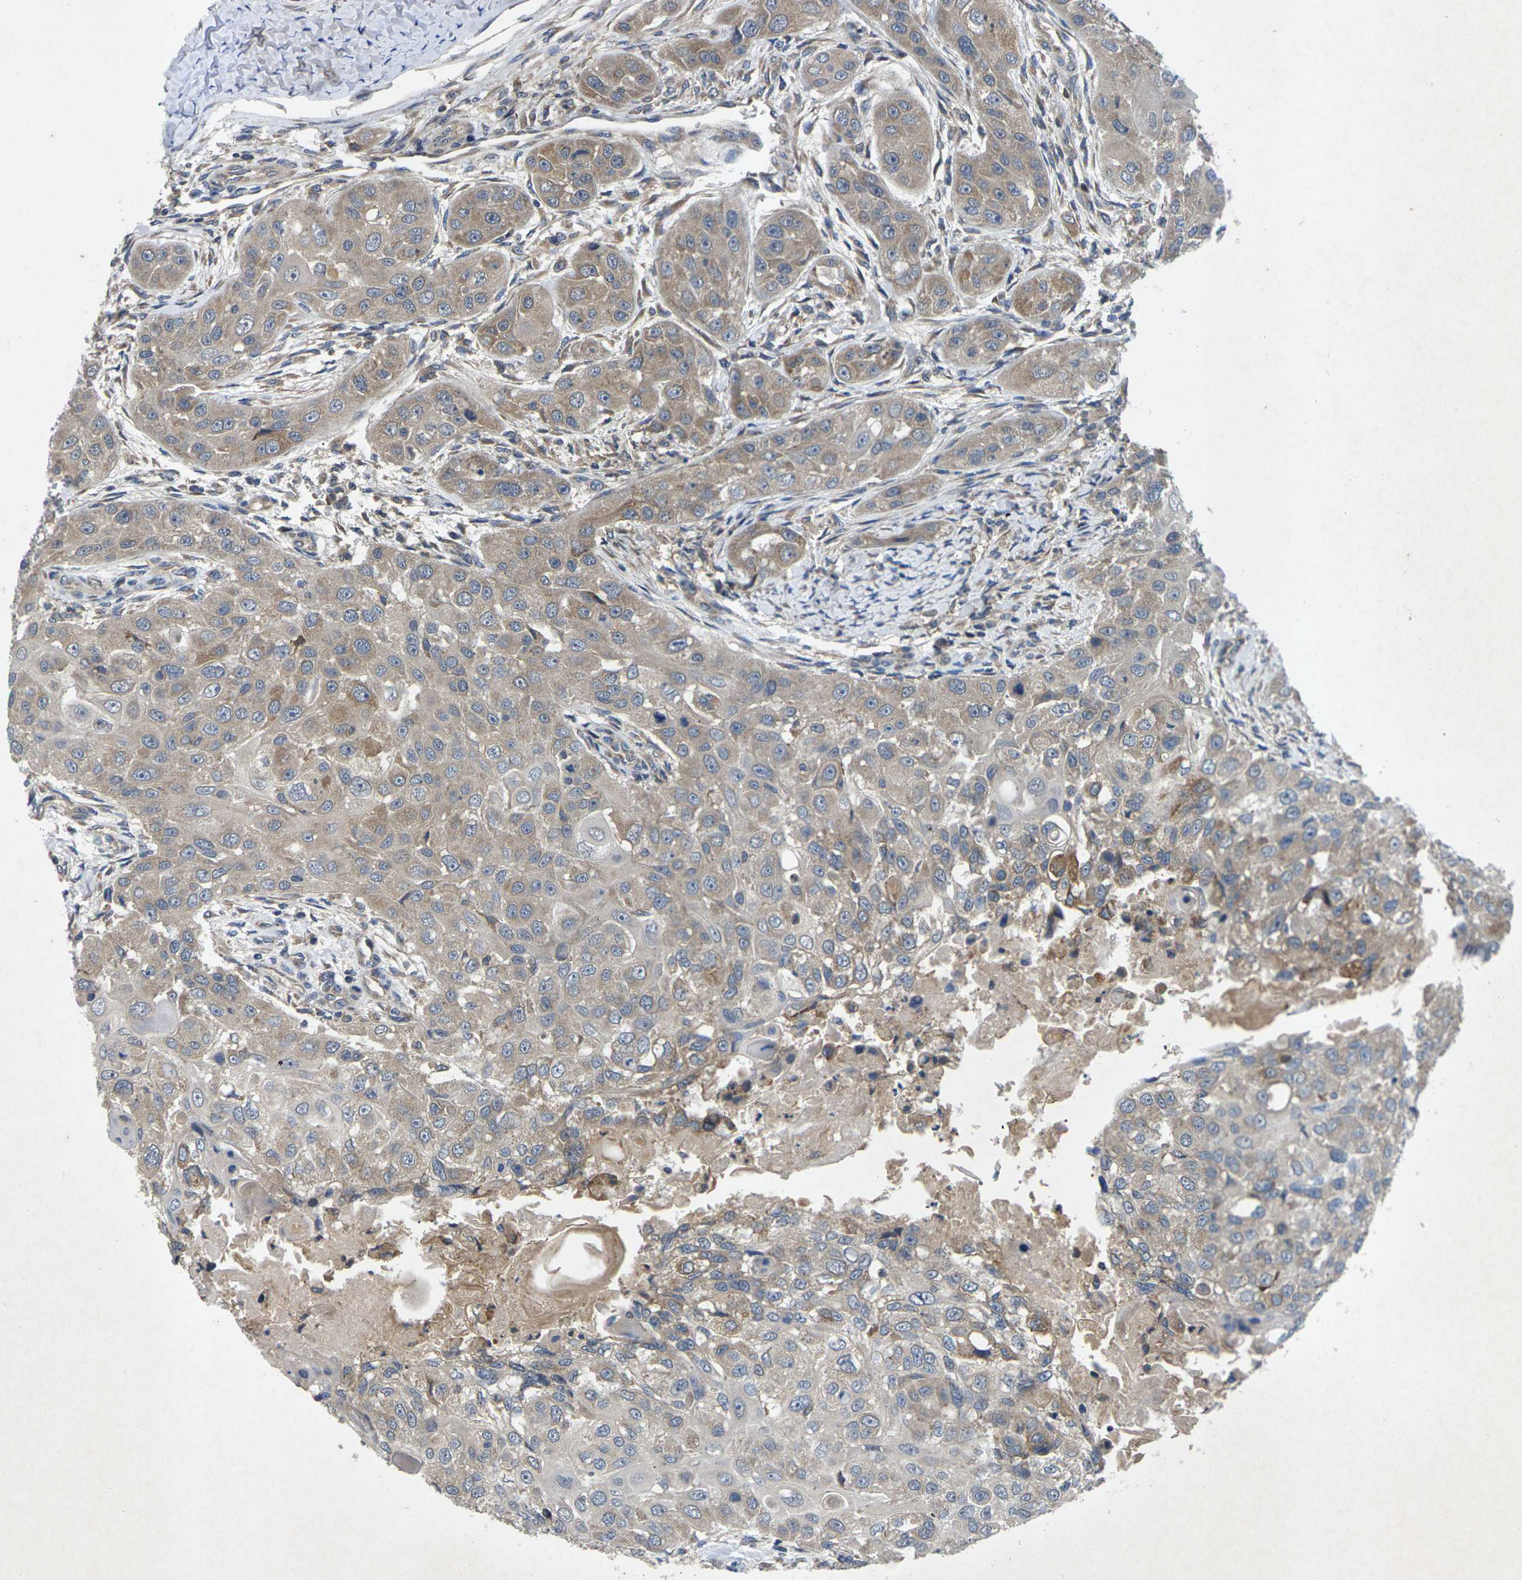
{"staining": {"intensity": "weak", "quantity": ">75%", "location": "cytoplasmic/membranous"}, "tissue": "head and neck cancer", "cell_type": "Tumor cells", "image_type": "cancer", "snomed": [{"axis": "morphology", "description": "Normal tissue, NOS"}, {"axis": "morphology", "description": "Squamous cell carcinoma, NOS"}, {"axis": "topography", "description": "Skeletal muscle"}, {"axis": "topography", "description": "Head-Neck"}], "caption": "IHC of head and neck cancer demonstrates low levels of weak cytoplasmic/membranous expression in approximately >75% of tumor cells. (Brightfield microscopy of DAB IHC at high magnification).", "gene": "KIF1B", "patient": {"sex": "male", "age": 51}}